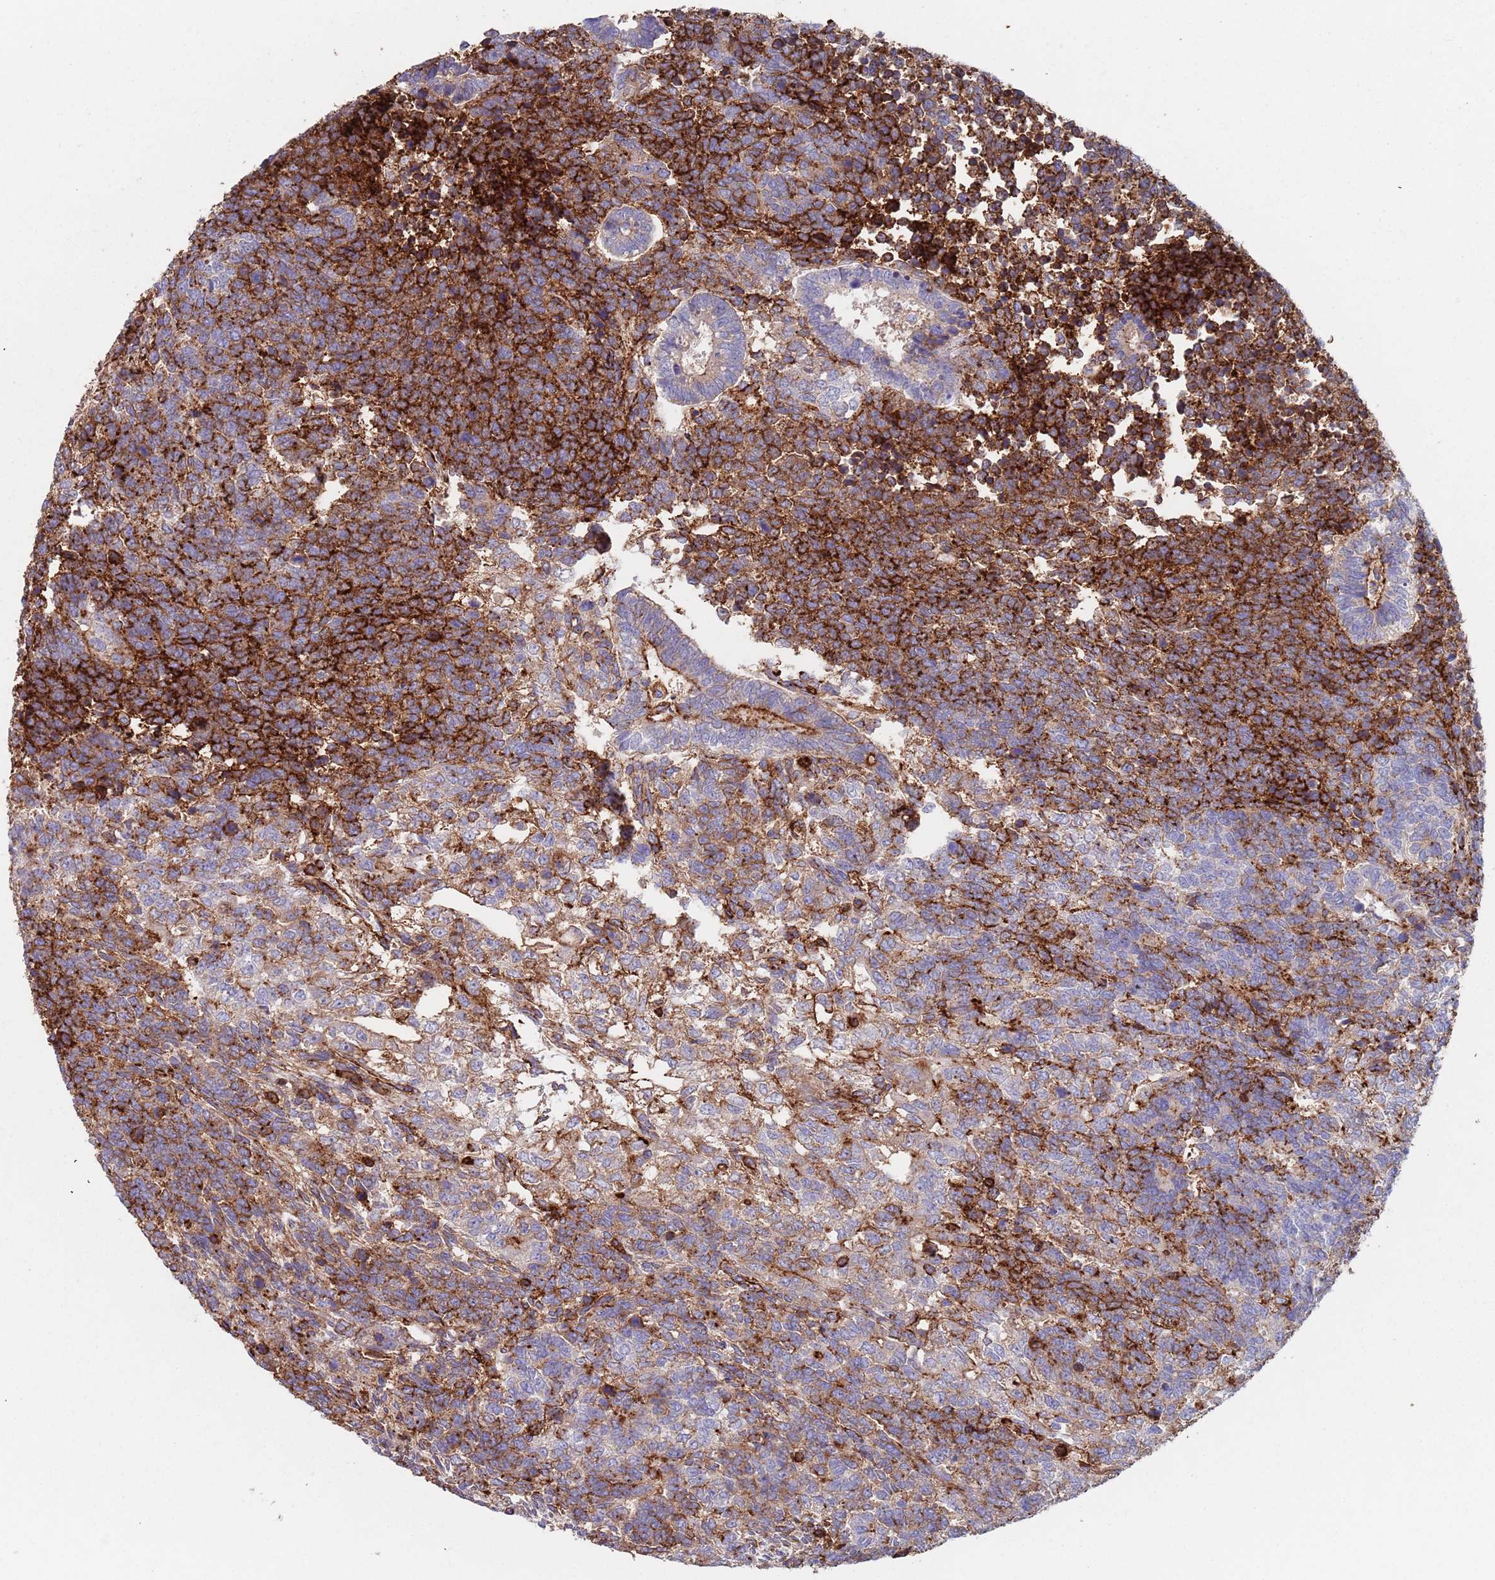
{"staining": {"intensity": "strong", "quantity": "25%-75%", "location": "cytoplasmic/membranous"}, "tissue": "testis cancer", "cell_type": "Tumor cells", "image_type": "cancer", "snomed": [{"axis": "morphology", "description": "Carcinoma, Embryonal, NOS"}, {"axis": "topography", "description": "Testis"}], "caption": "Immunohistochemical staining of human testis cancer reveals high levels of strong cytoplasmic/membranous protein staining in approximately 25%-75% of tumor cells.", "gene": "RNF144A", "patient": {"sex": "male", "age": 23}}